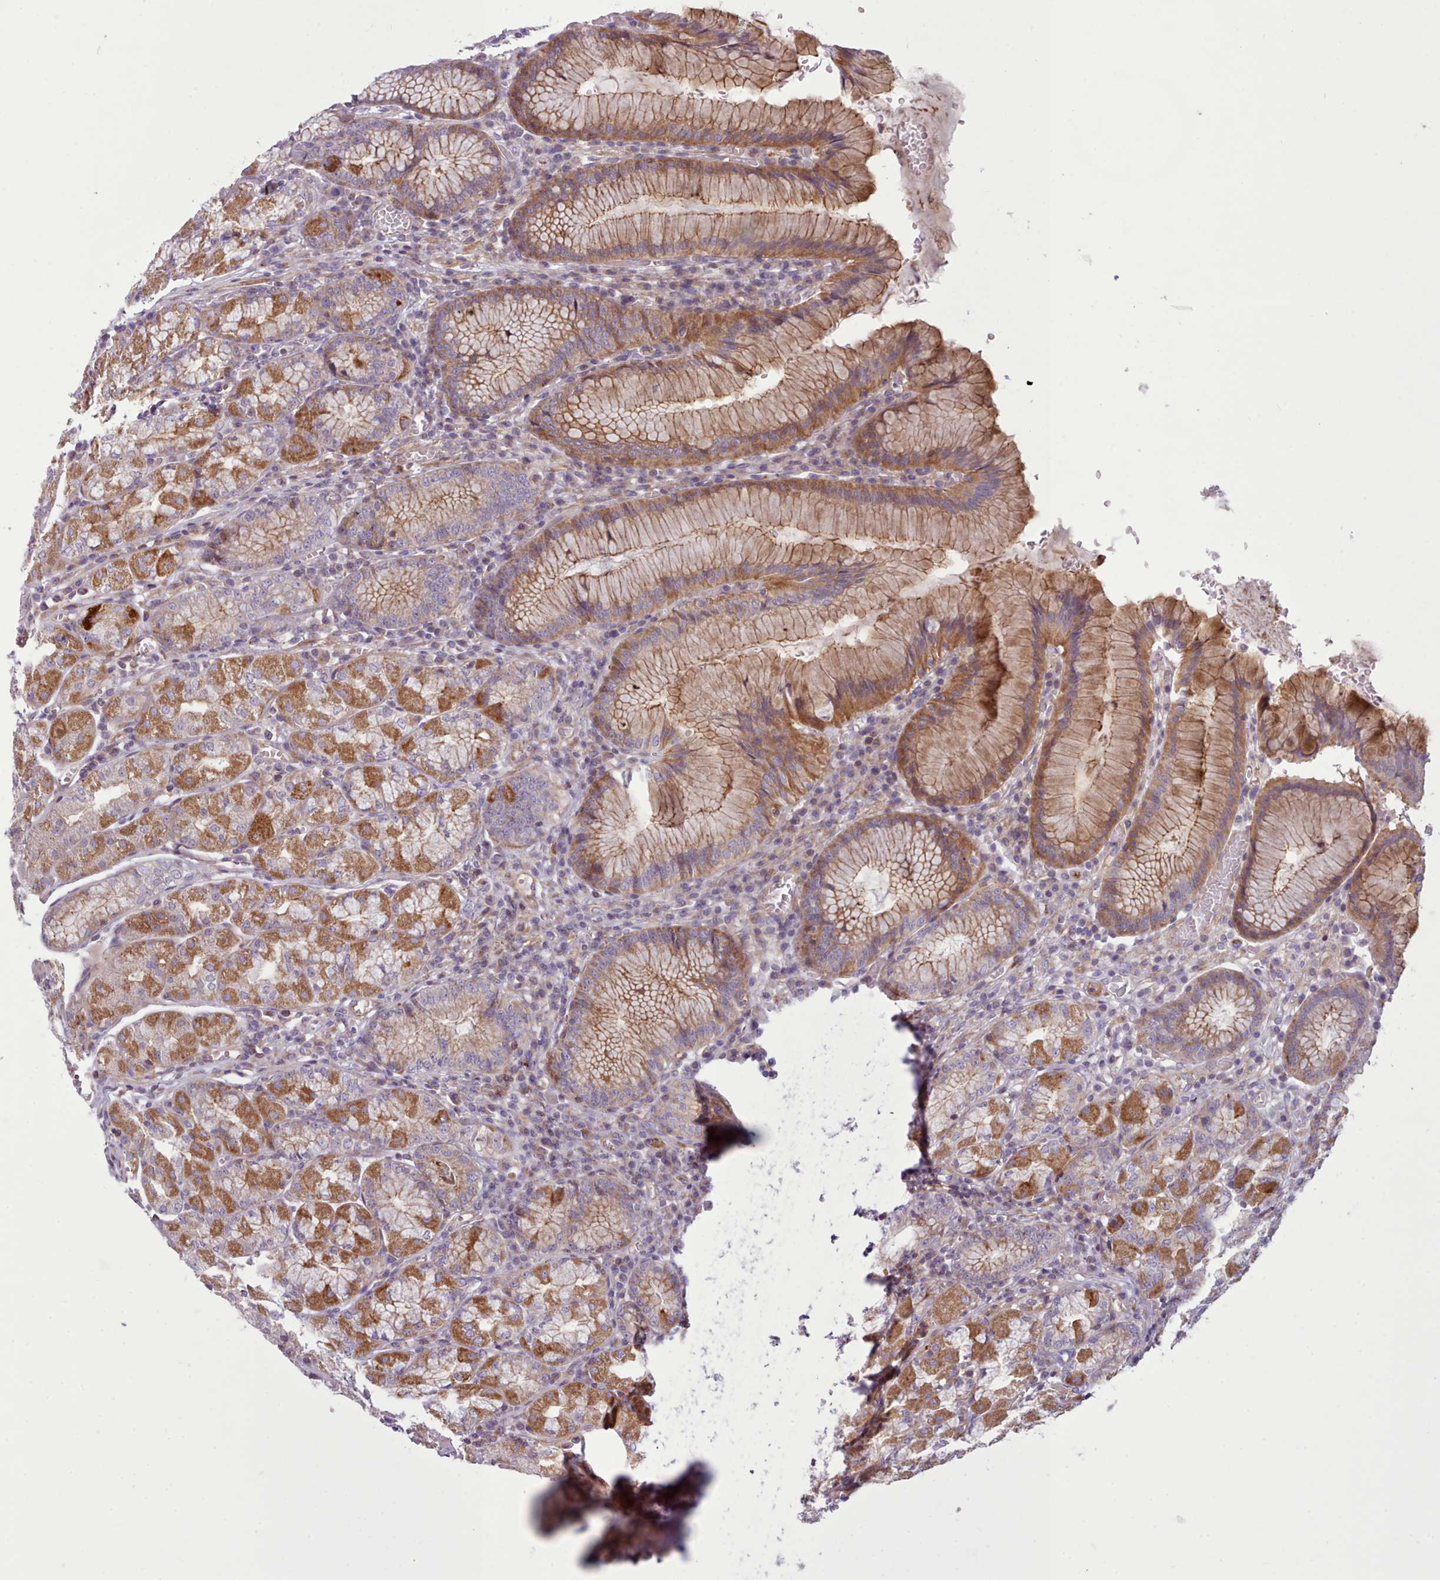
{"staining": {"intensity": "moderate", "quantity": ">75%", "location": "cytoplasmic/membranous"}, "tissue": "stomach", "cell_type": "Glandular cells", "image_type": "normal", "snomed": [{"axis": "morphology", "description": "Normal tissue, NOS"}, {"axis": "topography", "description": "Stomach"}], "caption": "Immunohistochemical staining of unremarkable human stomach displays >75% levels of moderate cytoplasmic/membranous protein expression in about >75% of glandular cells. Nuclei are stained in blue.", "gene": "TENT4B", "patient": {"sex": "male", "age": 55}}